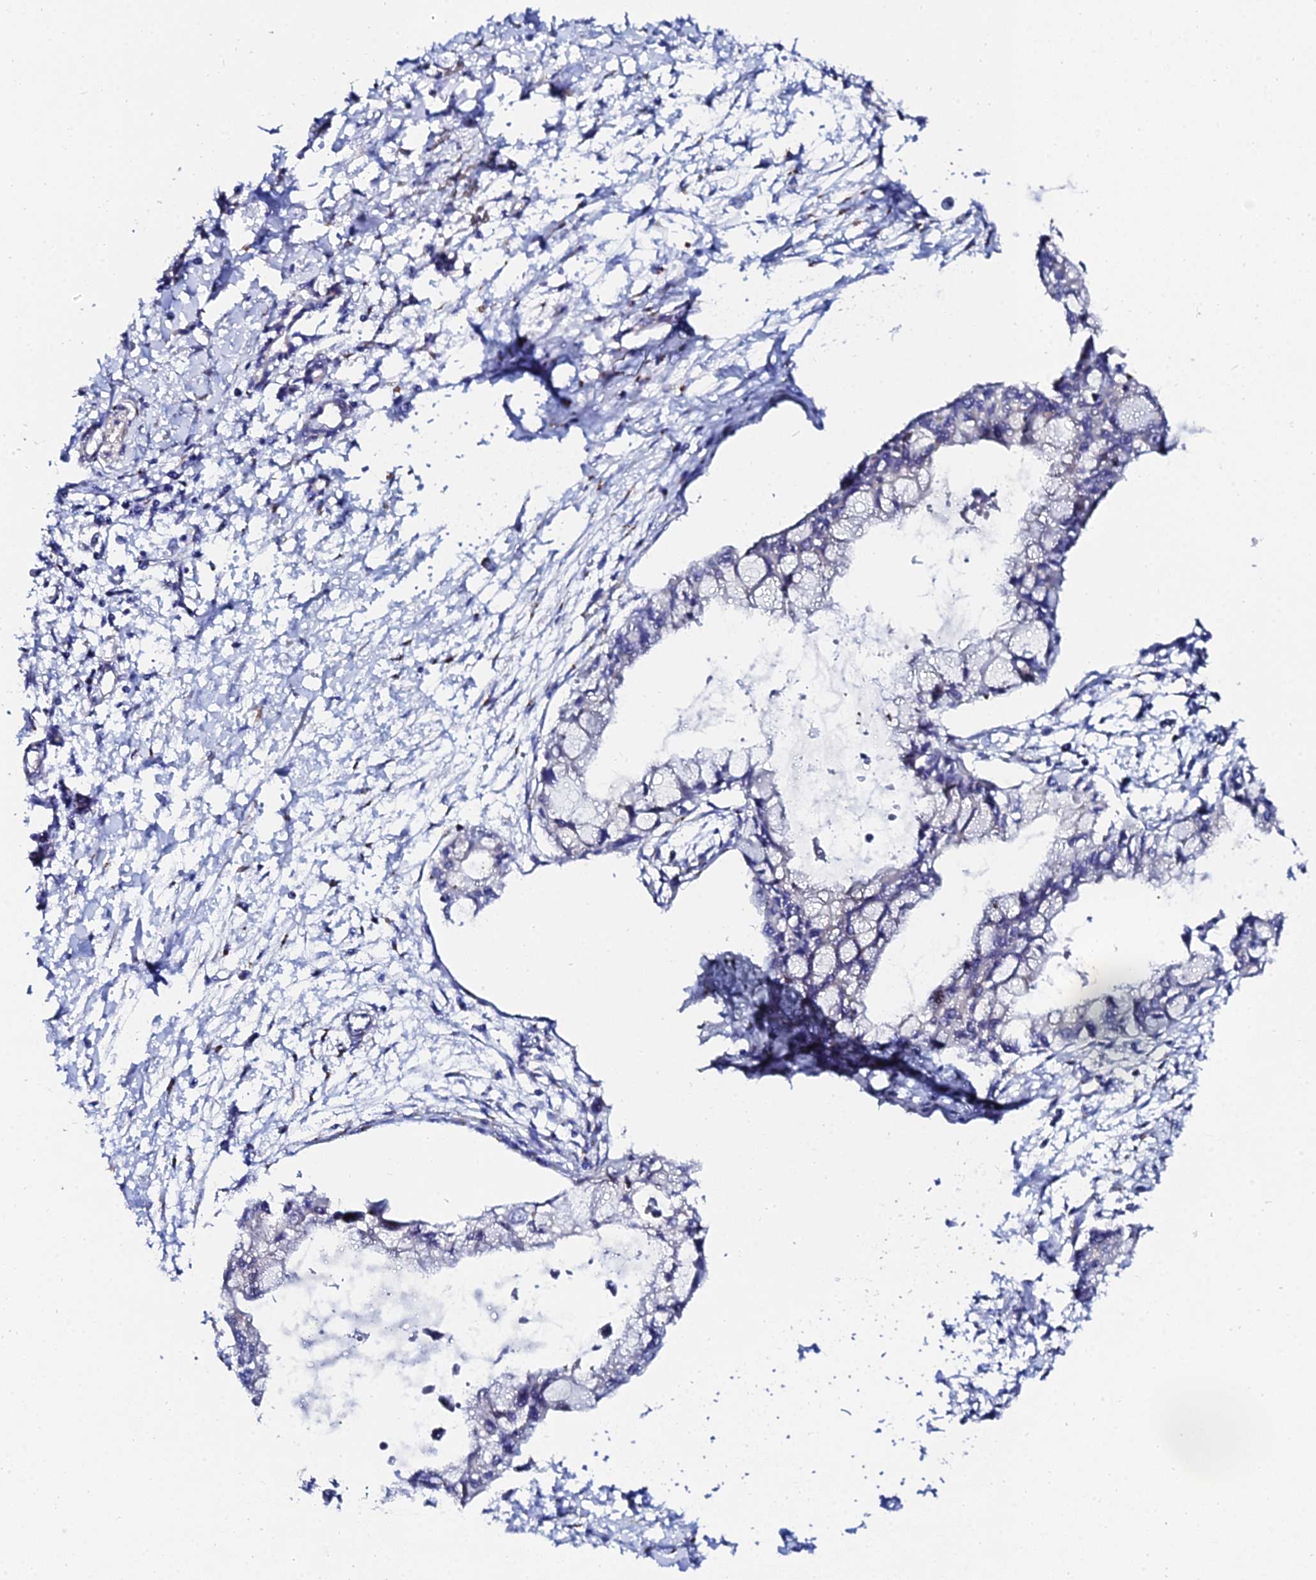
{"staining": {"intensity": "negative", "quantity": "none", "location": "none"}, "tissue": "pancreatic cancer", "cell_type": "Tumor cells", "image_type": "cancer", "snomed": [{"axis": "morphology", "description": "Adenocarcinoma, NOS"}, {"axis": "topography", "description": "Pancreas"}], "caption": "IHC histopathology image of human pancreatic adenocarcinoma stained for a protein (brown), which demonstrates no staining in tumor cells.", "gene": "BORCS8", "patient": {"sex": "male", "age": 48}}